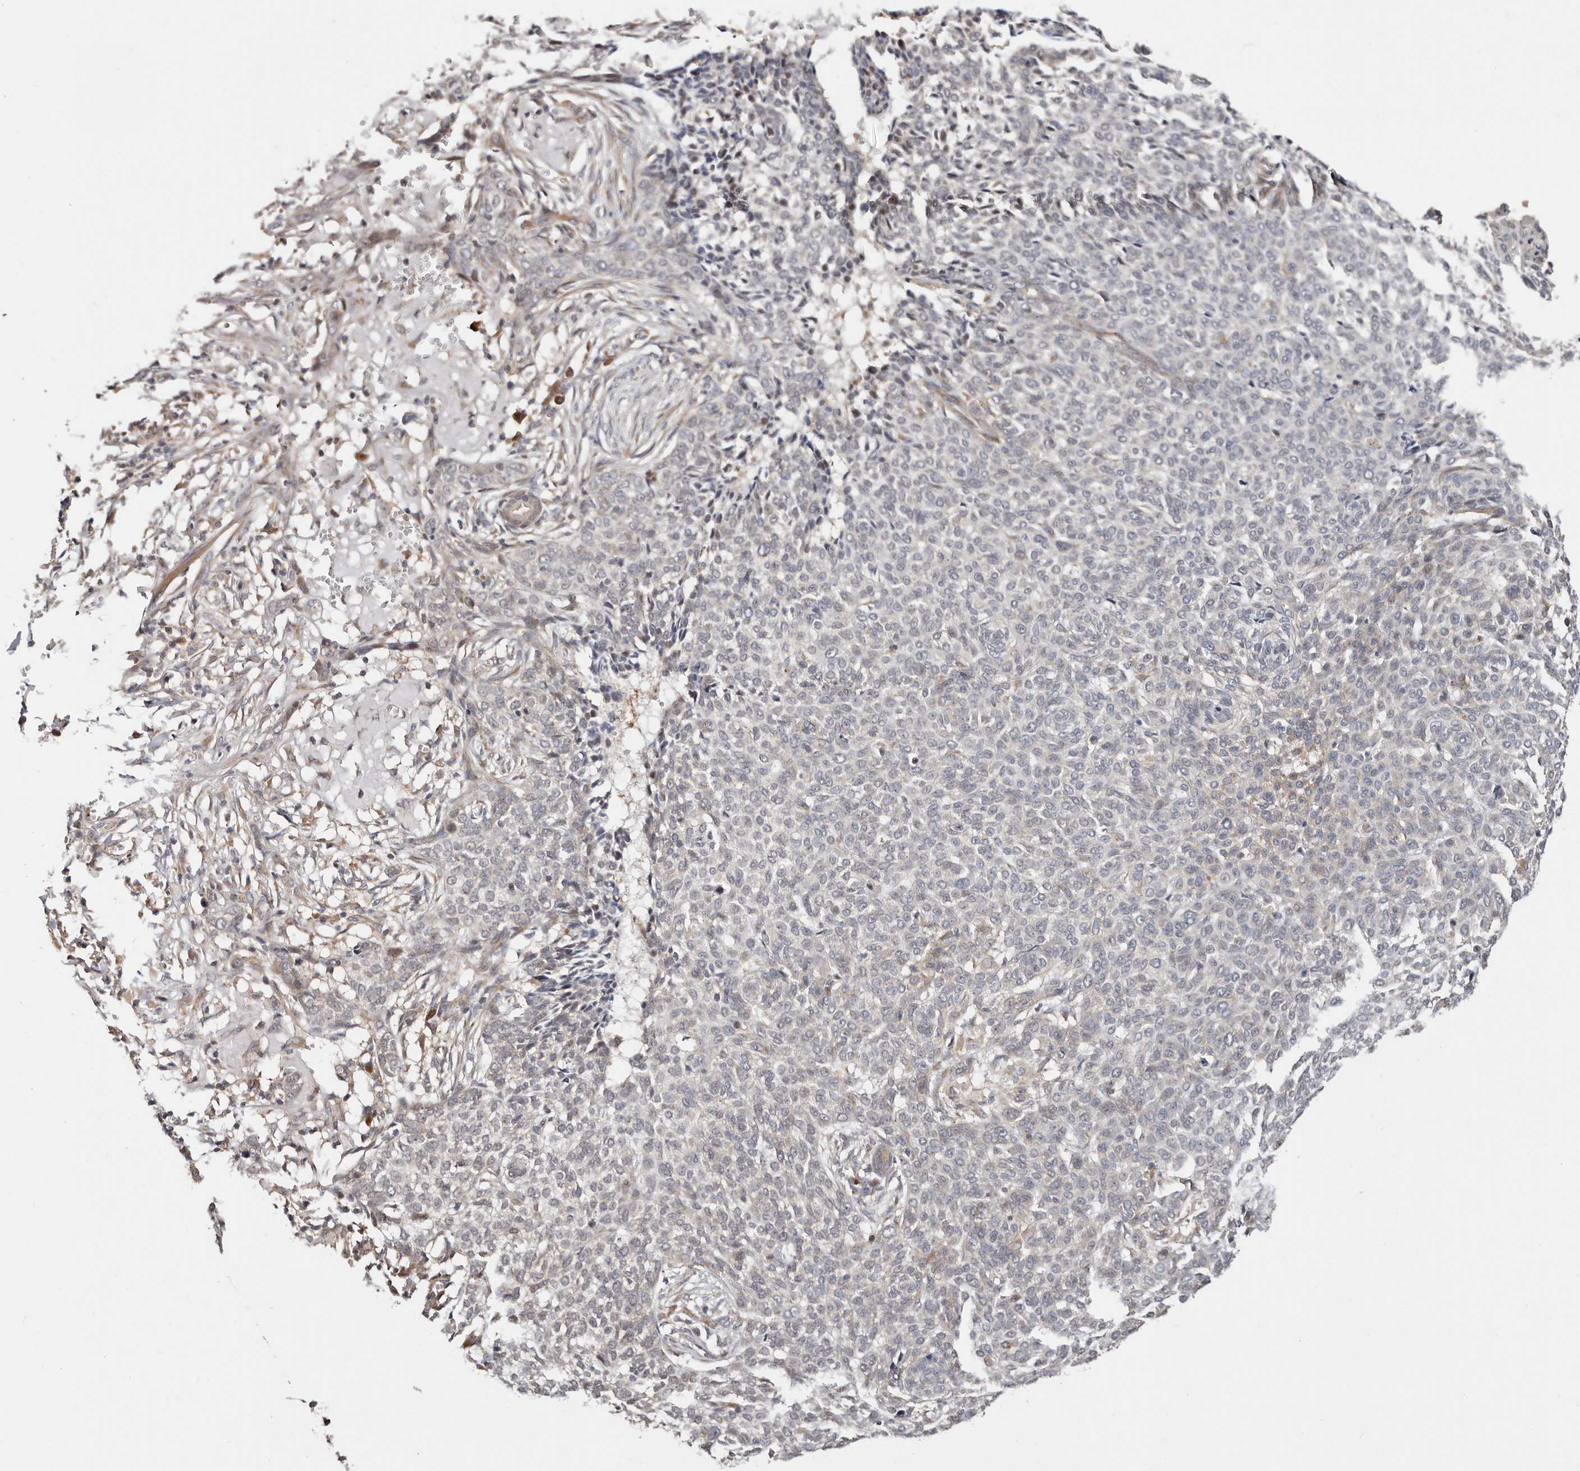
{"staining": {"intensity": "weak", "quantity": "<25%", "location": "cytoplasmic/membranous"}, "tissue": "skin cancer", "cell_type": "Tumor cells", "image_type": "cancer", "snomed": [{"axis": "morphology", "description": "Basal cell carcinoma"}, {"axis": "topography", "description": "Skin"}], "caption": "An image of human skin basal cell carcinoma is negative for staining in tumor cells.", "gene": "USP33", "patient": {"sex": "male", "age": 85}}